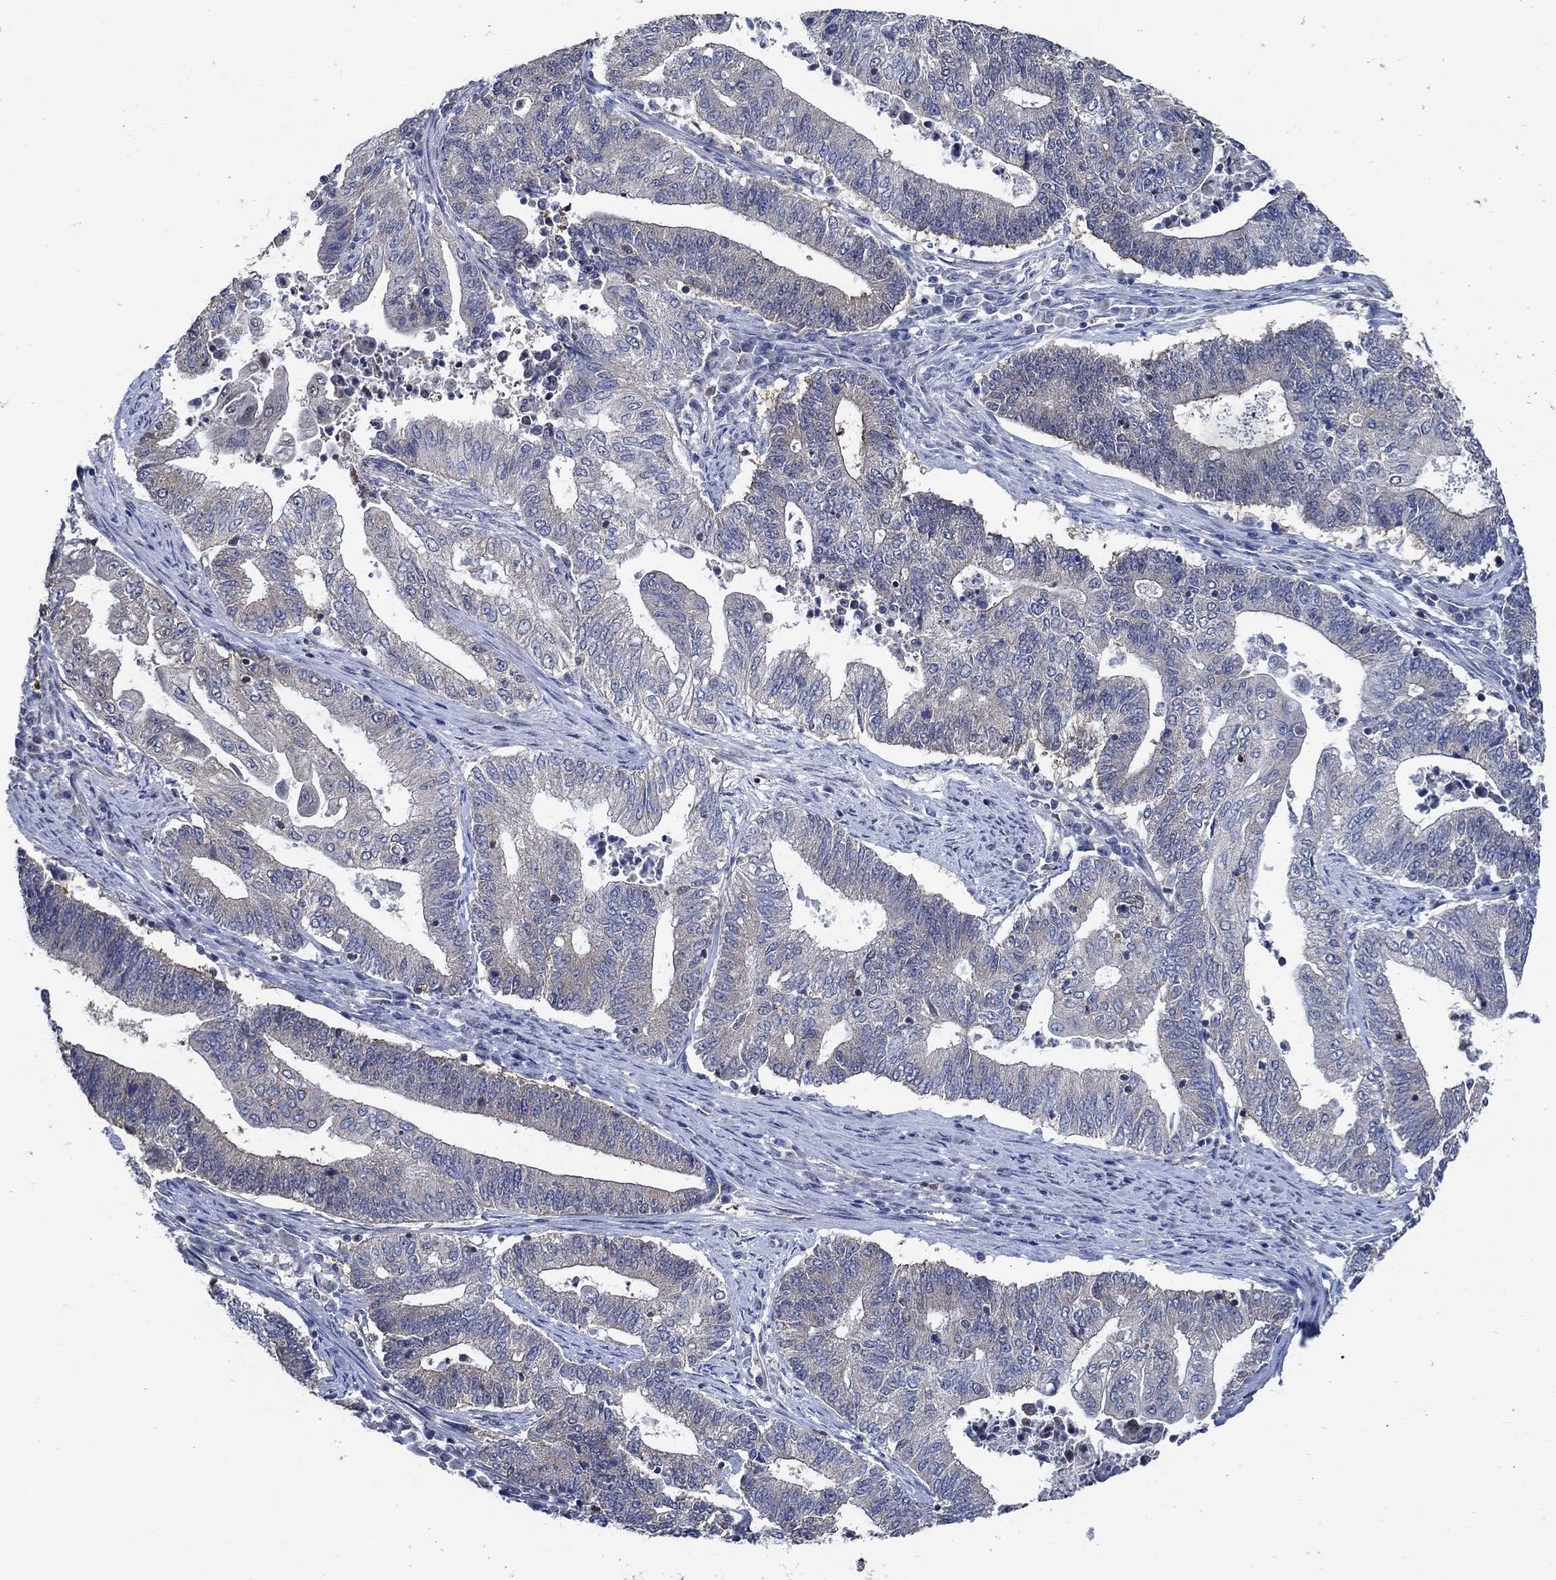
{"staining": {"intensity": "negative", "quantity": "none", "location": "none"}, "tissue": "endometrial cancer", "cell_type": "Tumor cells", "image_type": "cancer", "snomed": [{"axis": "morphology", "description": "Adenocarcinoma, NOS"}, {"axis": "topography", "description": "Uterus"}, {"axis": "topography", "description": "Endometrium"}], "caption": "Immunohistochemical staining of adenocarcinoma (endometrial) exhibits no significant positivity in tumor cells.", "gene": "DACT1", "patient": {"sex": "female", "age": 54}}